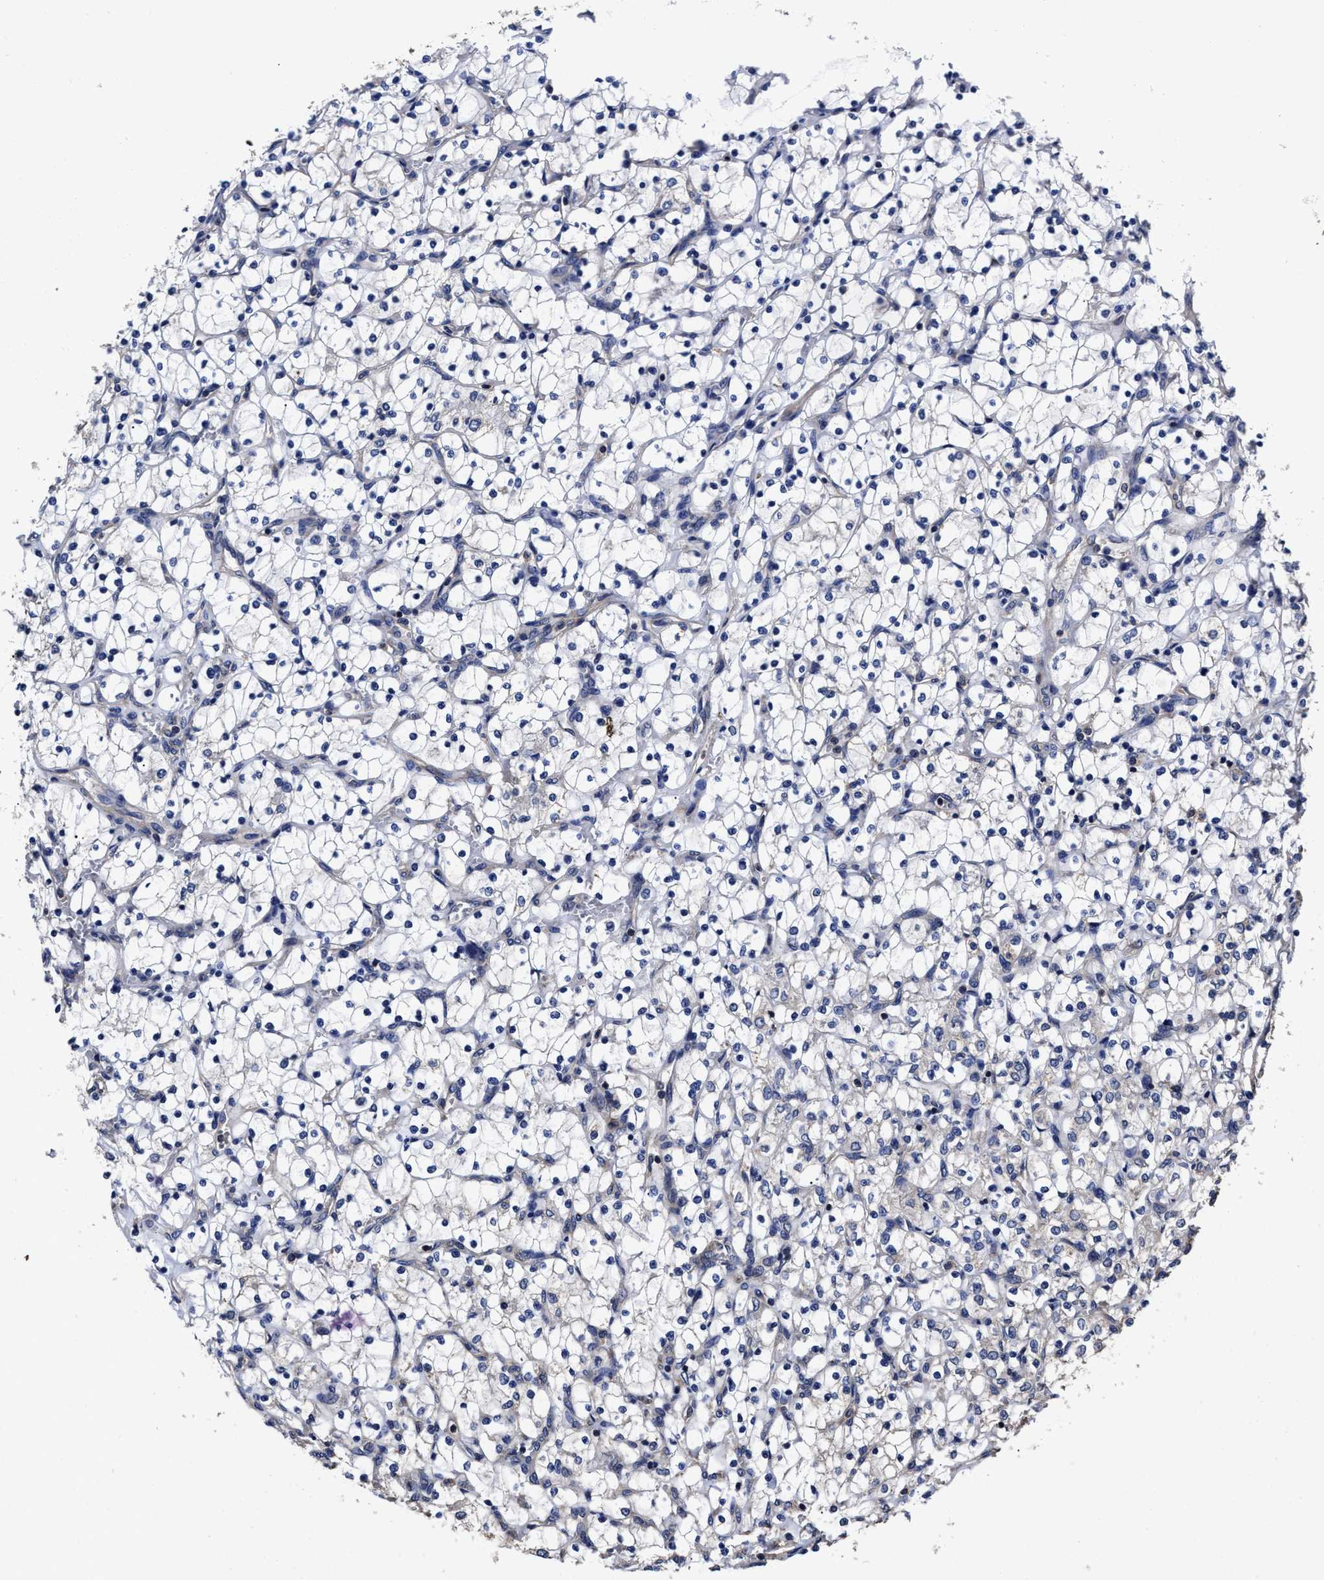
{"staining": {"intensity": "negative", "quantity": "none", "location": "none"}, "tissue": "renal cancer", "cell_type": "Tumor cells", "image_type": "cancer", "snomed": [{"axis": "morphology", "description": "Adenocarcinoma, NOS"}, {"axis": "topography", "description": "Kidney"}], "caption": "IHC of human adenocarcinoma (renal) demonstrates no staining in tumor cells.", "gene": "AVEN", "patient": {"sex": "female", "age": 69}}